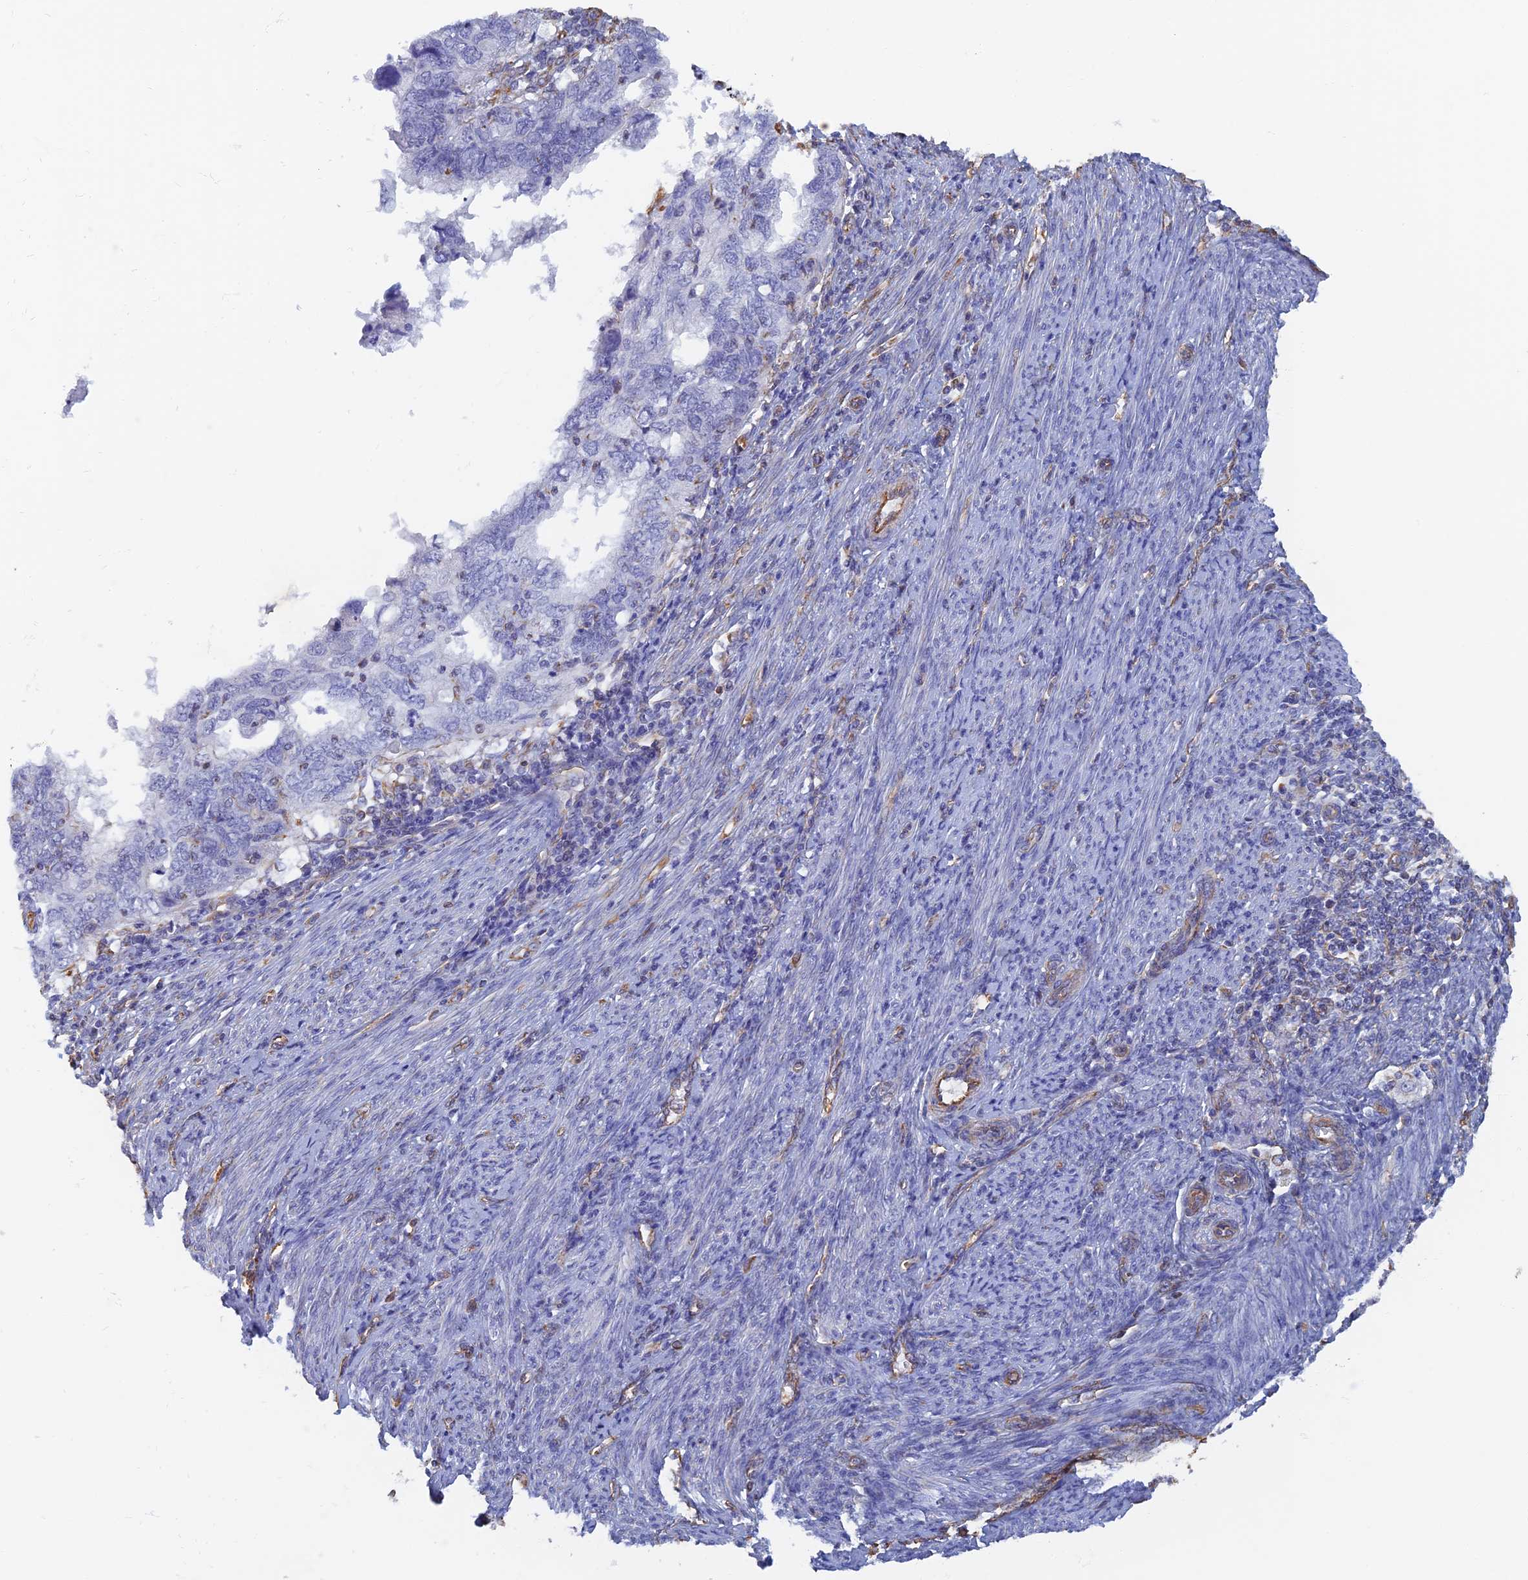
{"staining": {"intensity": "negative", "quantity": "none", "location": "none"}, "tissue": "endometrial cancer", "cell_type": "Tumor cells", "image_type": "cancer", "snomed": [{"axis": "morphology", "description": "Adenocarcinoma, NOS"}, {"axis": "topography", "description": "Uterus"}], "caption": "A high-resolution micrograph shows immunohistochemistry staining of adenocarcinoma (endometrial), which shows no significant expression in tumor cells.", "gene": "RMC1", "patient": {"sex": "female", "age": 77}}